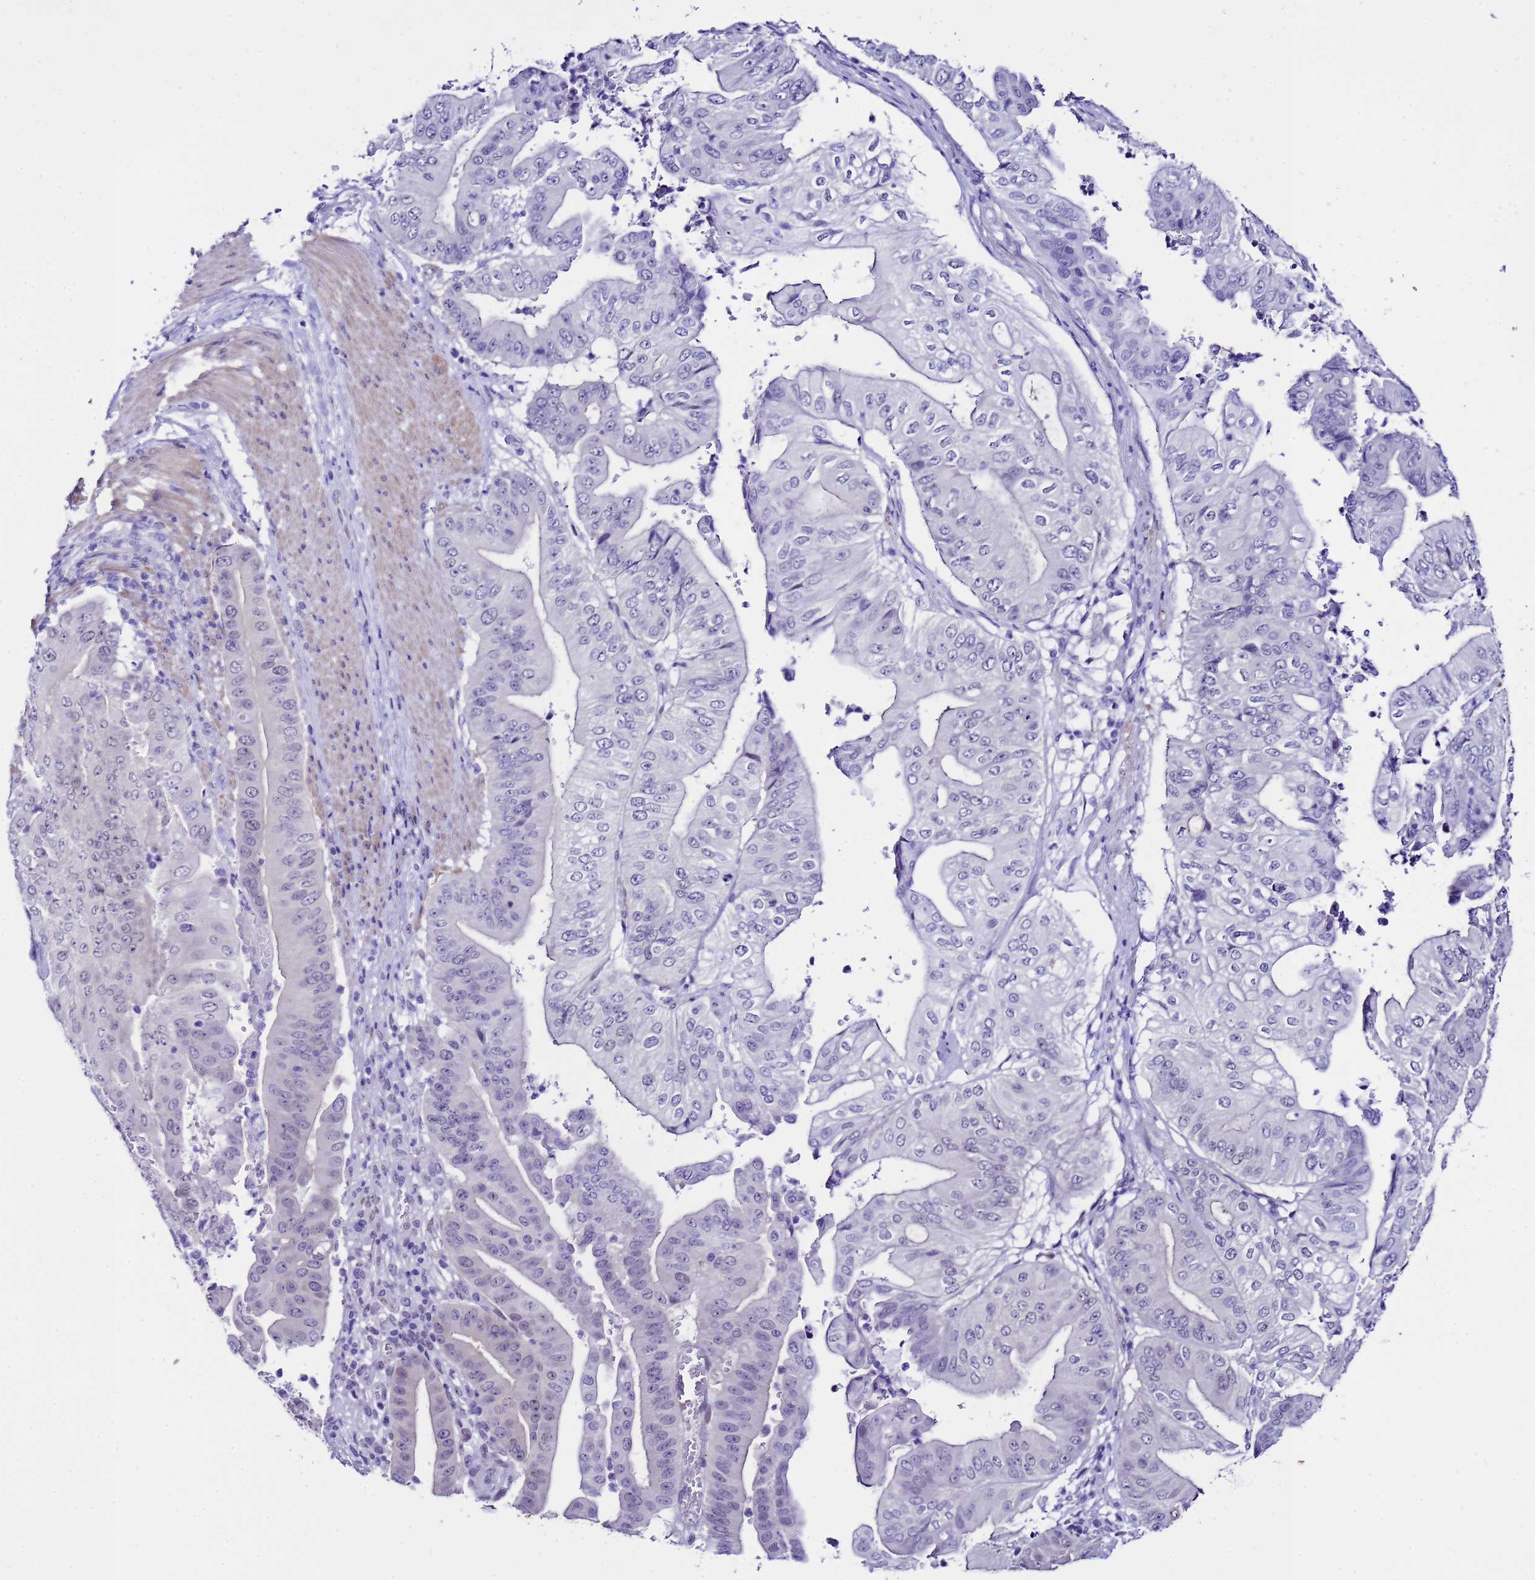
{"staining": {"intensity": "moderate", "quantity": "<25%", "location": "nuclear"}, "tissue": "pancreatic cancer", "cell_type": "Tumor cells", "image_type": "cancer", "snomed": [{"axis": "morphology", "description": "Adenocarcinoma, NOS"}, {"axis": "topography", "description": "Pancreas"}], "caption": "Protein analysis of pancreatic cancer tissue displays moderate nuclear positivity in about <25% of tumor cells.", "gene": "BCL7A", "patient": {"sex": "female", "age": 77}}